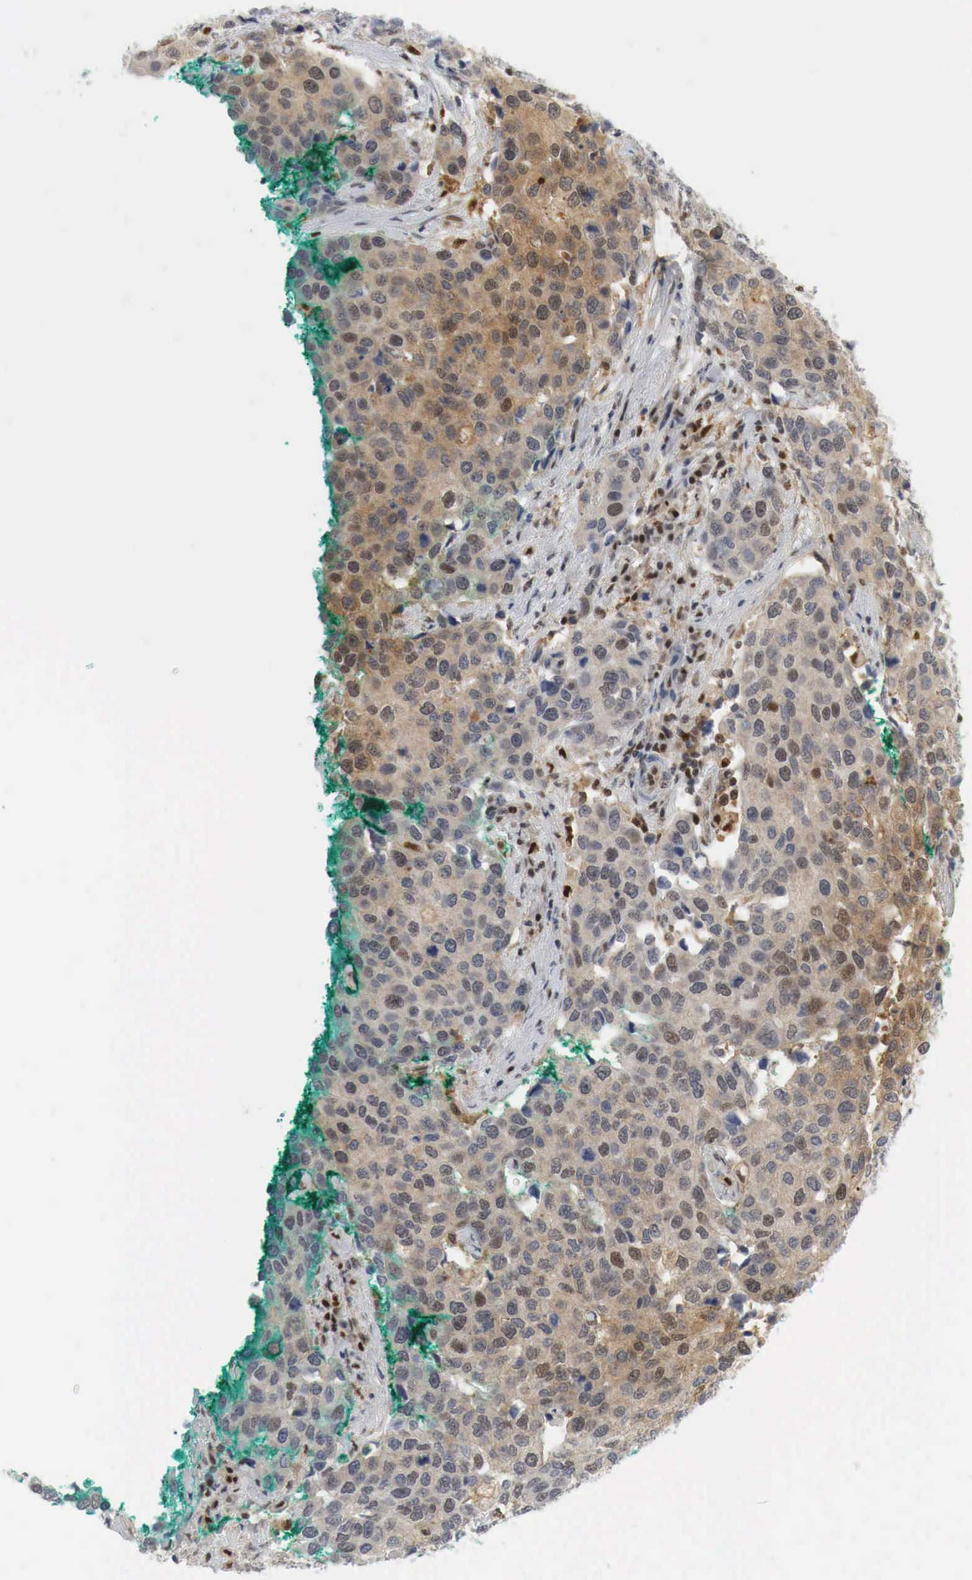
{"staining": {"intensity": "moderate", "quantity": "25%-75%", "location": "cytoplasmic/membranous,nuclear"}, "tissue": "cervical cancer", "cell_type": "Tumor cells", "image_type": "cancer", "snomed": [{"axis": "morphology", "description": "Squamous cell carcinoma, NOS"}, {"axis": "topography", "description": "Cervix"}], "caption": "Human cervical squamous cell carcinoma stained for a protein (brown) demonstrates moderate cytoplasmic/membranous and nuclear positive expression in approximately 25%-75% of tumor cells.", "gene": "MYC", "patient": {"sex": "female", "age": 54}}